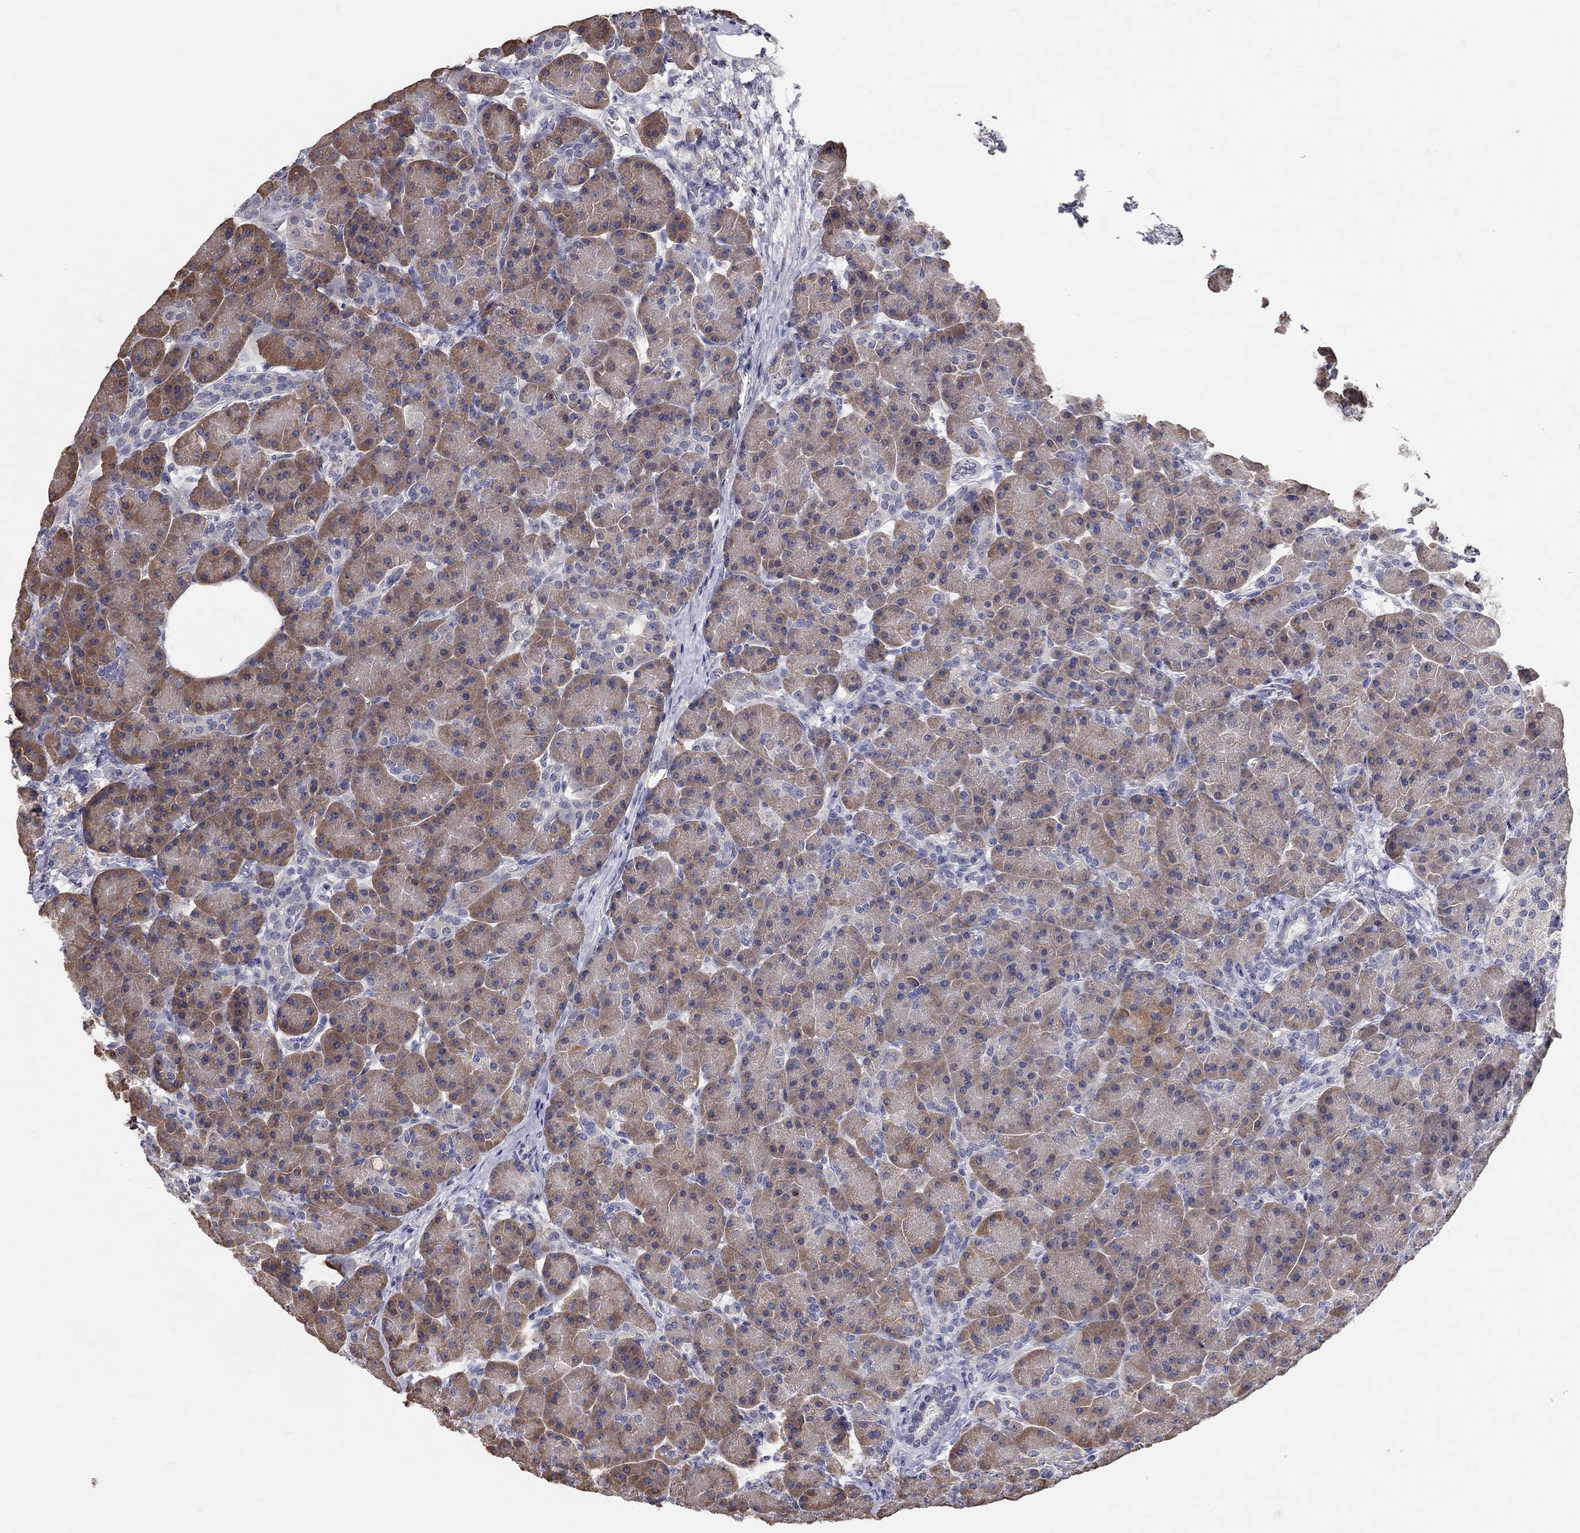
{"staining": {"intensity": "moderate", "quantity": "25%-75%", "location": "cytoplasmic/membranous"}, "tissue": "pancreas", "cell_type": "Exocrine glandular cells", "image_type": "normal", "snomed": [{"axis": "morphology", "description": "Normal tissue, NOS"}, {"axis": "topography", "description": "Pancreas"}], "caption": "DAB (3,3'-diaminobenzidine) immunohistochemical staining of unremarkable pancreas reveals moderate cytoplasmic/membranous protein positivity in about 25%-75% of exocrine glandular cells.", "gene": "XAGE2", "patient": {"sex": "female", "age": 63}}